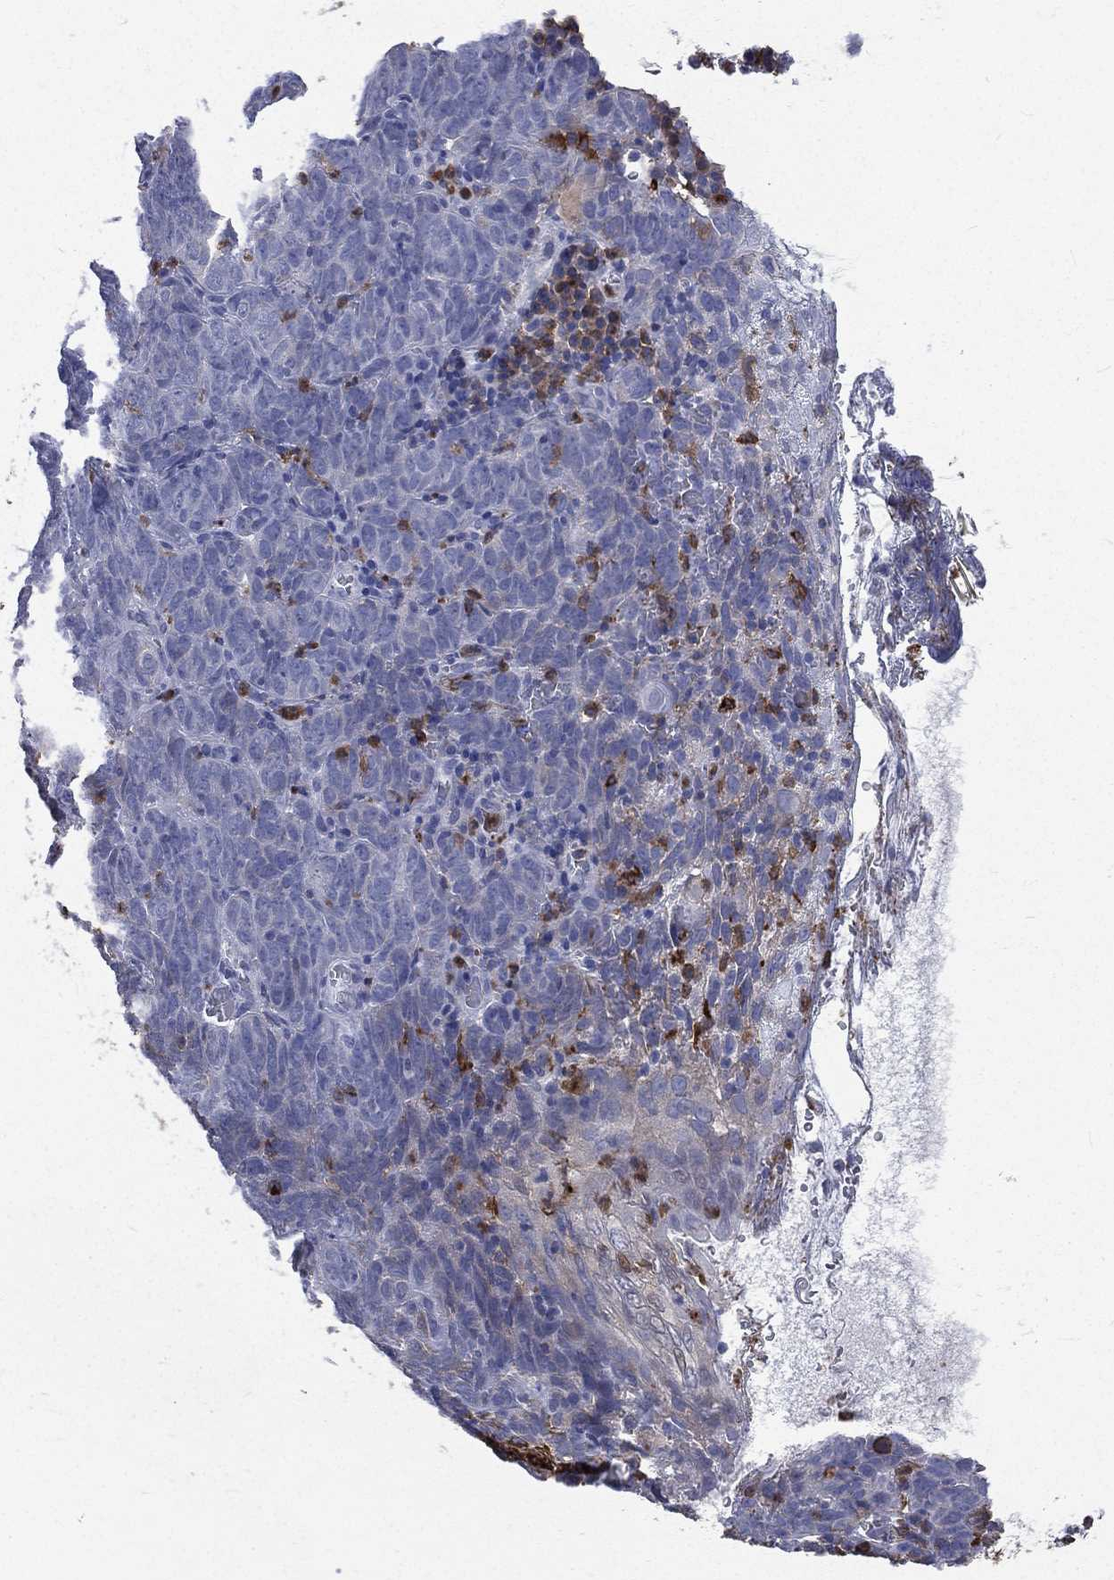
{"staining": {"intensity": "negative", "quantity": "none", "location": "none"}, "tissue": "skin cancer", "cell_type": "Tumor cells", "image_type": "cancer", "snomed": [{"axis": "morphology", "description": "Squamous cell carcinoma, NOS"}, {"axis": "topography", "description": "Skin"}, {"axis": "topography", "description": "Anal"}], "caption": "Tumor cells show no significant expression in skin cancer (squamous cell carcinoma).", "gene": "BASP1", "patient": {"sex": "female", "age": 51}}